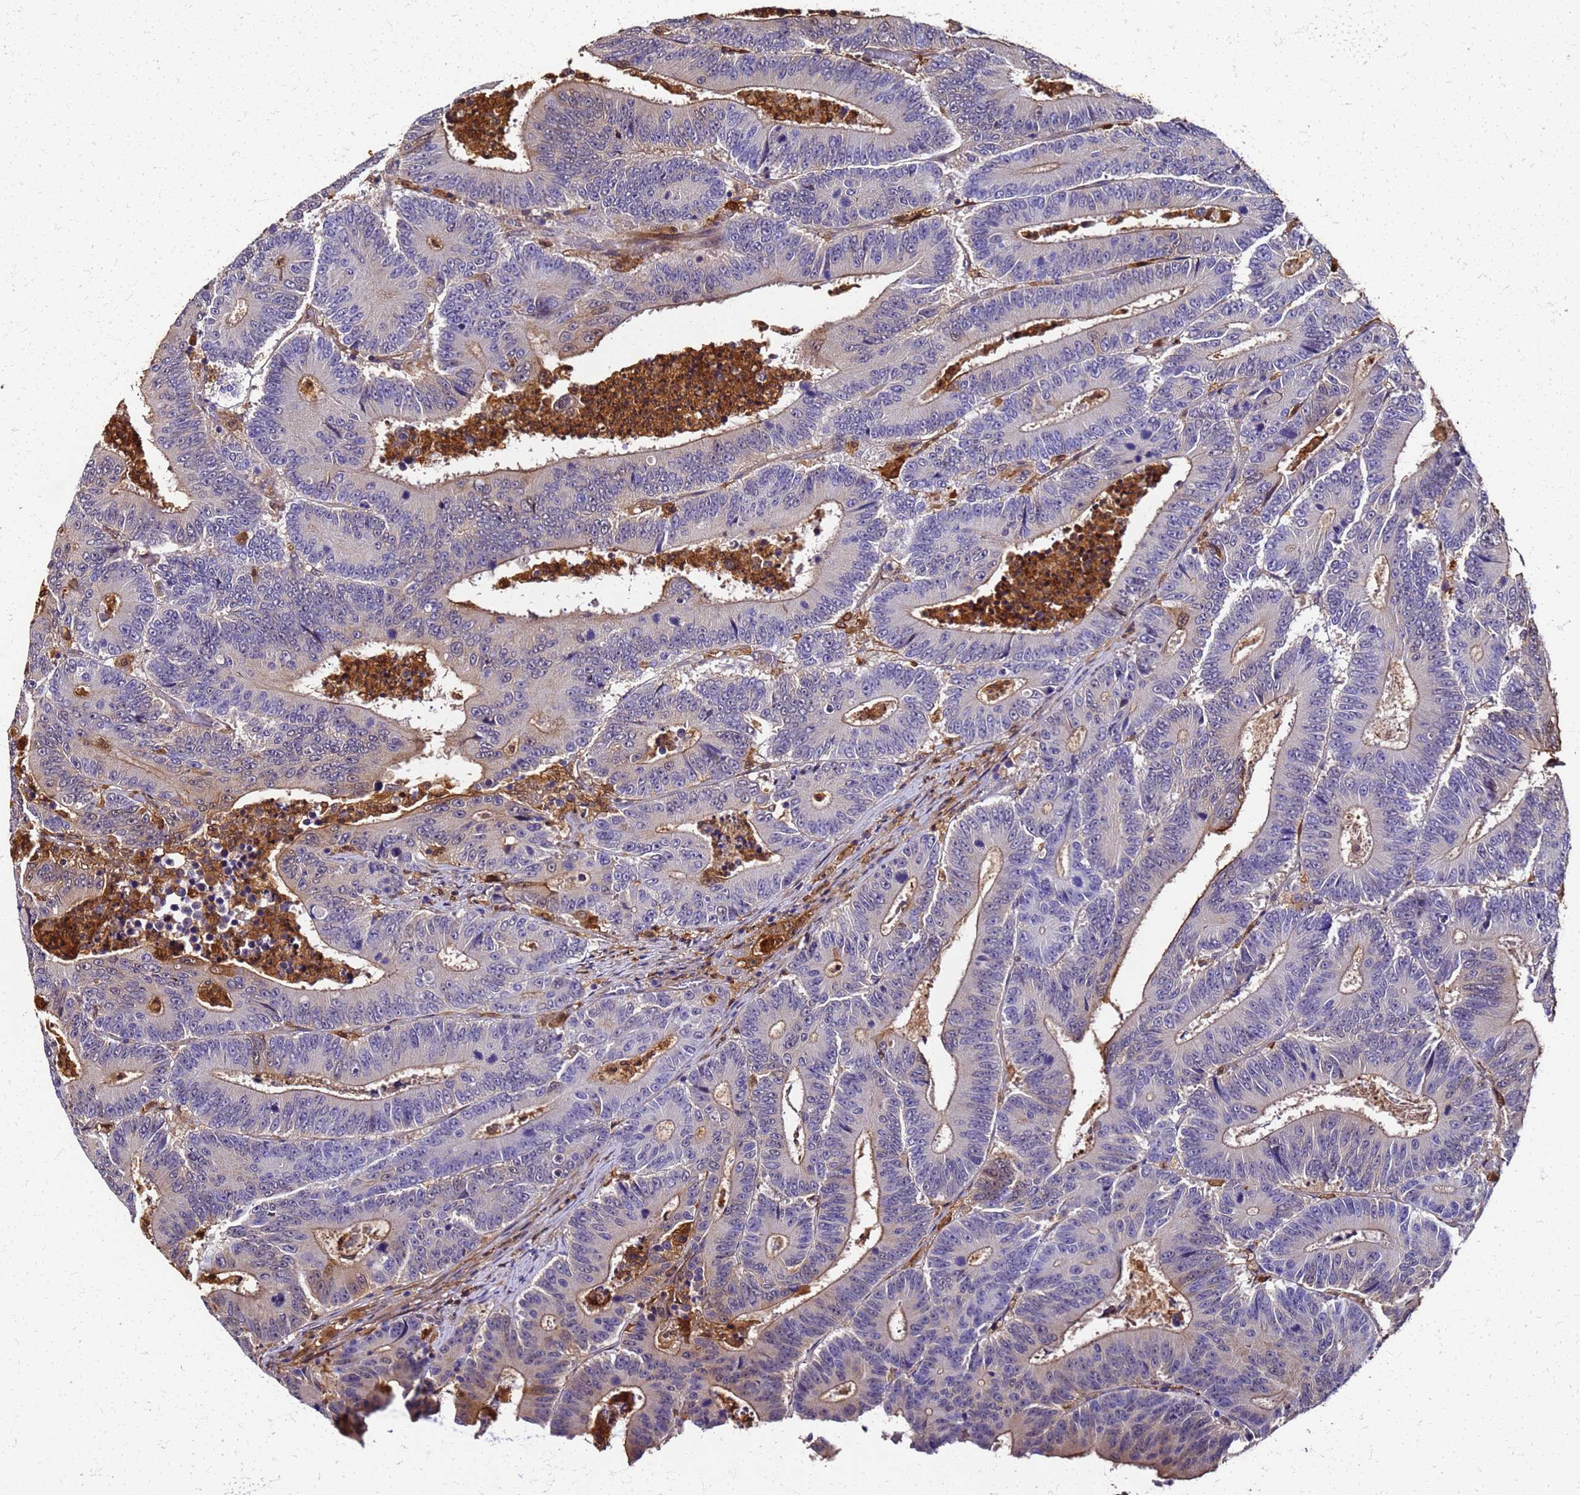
{"staining": {"intensity": "weak", "quantity": "<25%", "location": "cytoplasmic/membranous"}, "tissue": "colorectal cancer", "cell_type": "Tumor cells", "image_type": "cancer", "snomed": [{"axis": "morphology", "description": "Adenocarcinoma, NOS"}, {"axis": "topography", "description": "Colon"}], "caption": "Human adenocarcinoma (colorectal) stained for a protein using IHC reveals no staining in tumor cells.", "gene": "S100A11", "patient": {"sex": "male", "age": 83}}